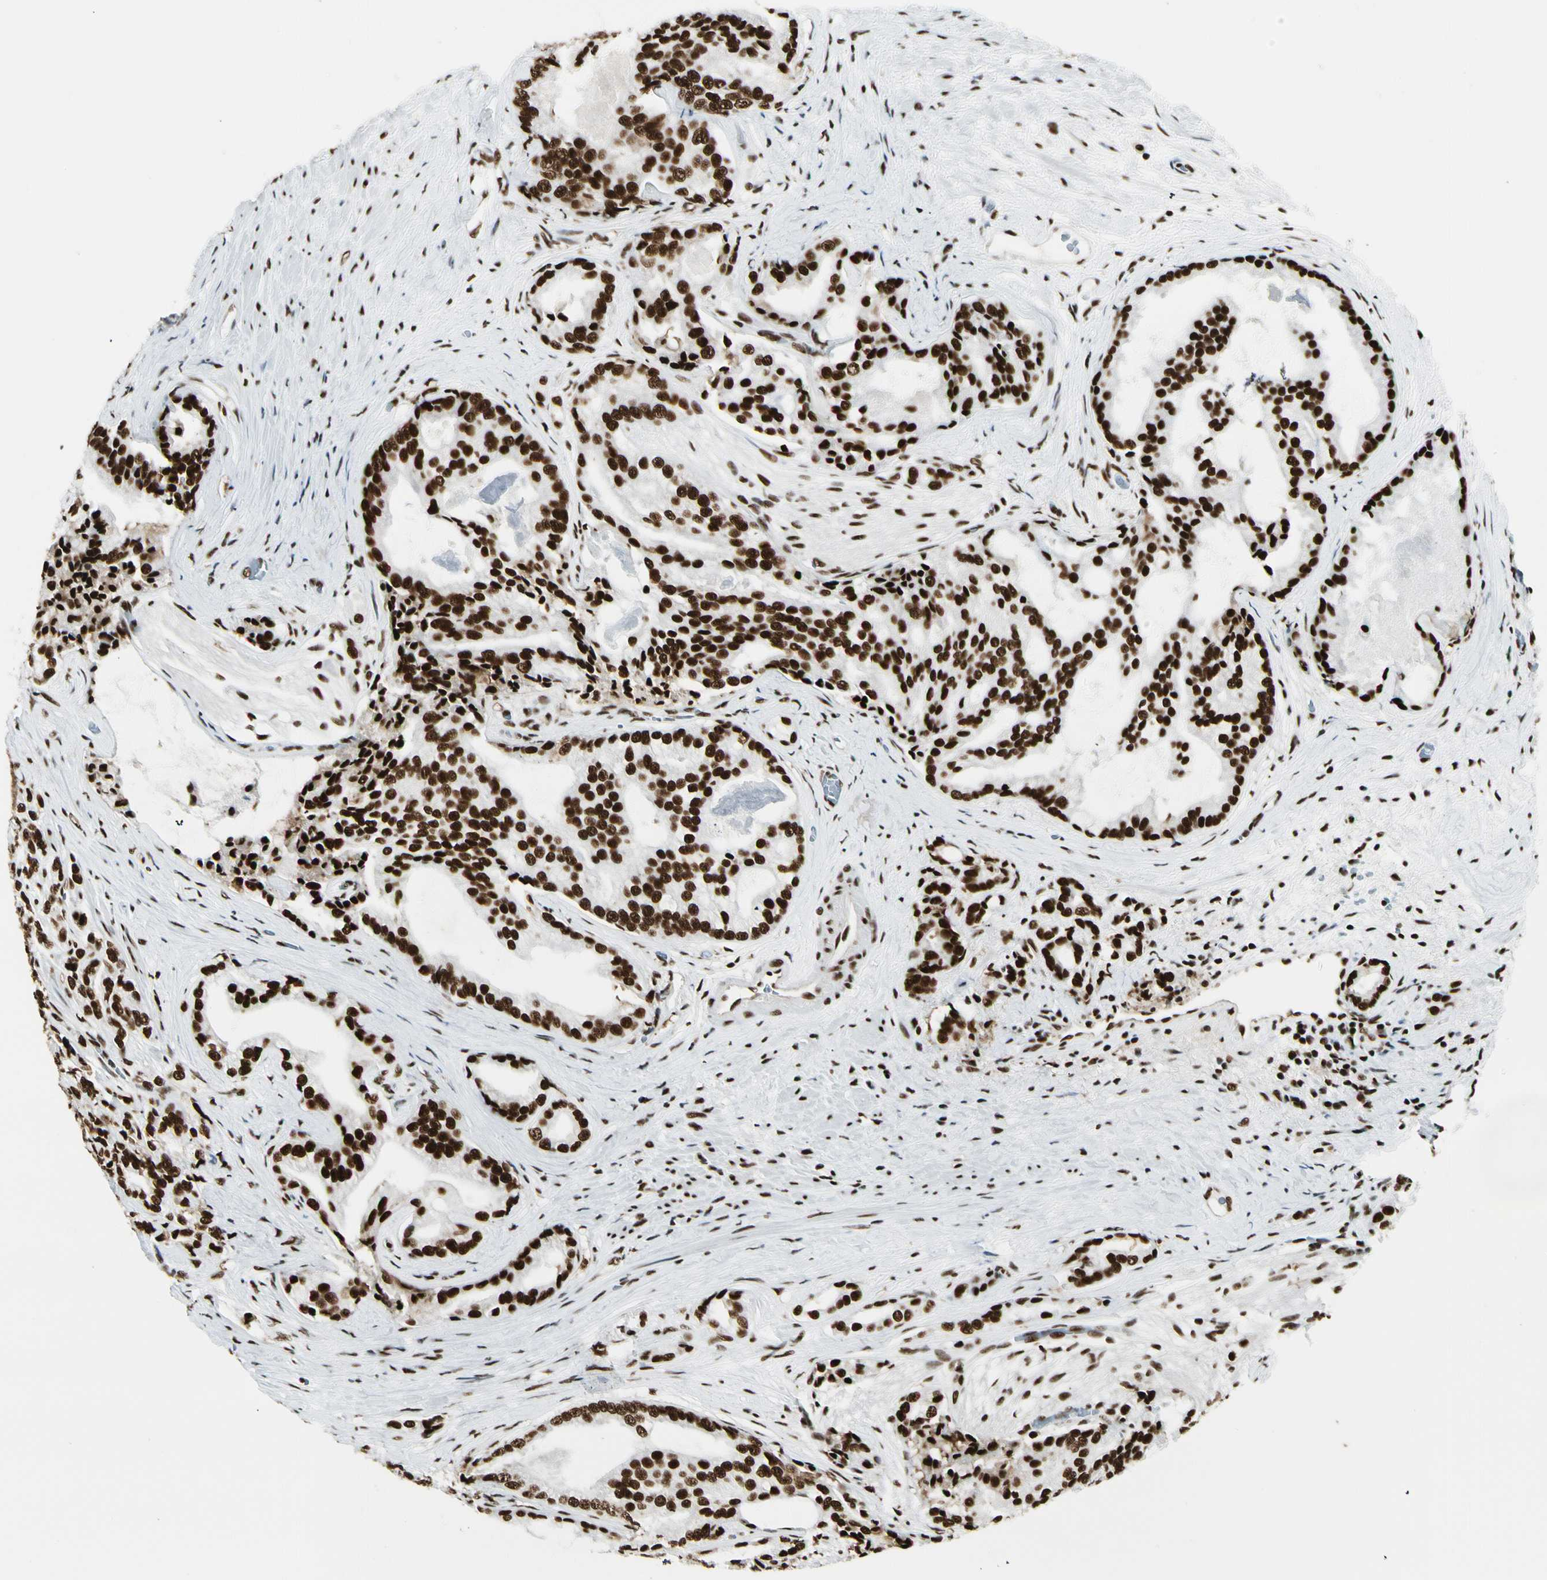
{"staining": {"intensity": "strong", "quantity": ">75%", "location": "nuclear"}, "tissue": "prostate cancer", "cell_type": "Tumor cells", "image_type": "cancer", "snomed": [{"axis": "morphology", "description": "Adenocarcinoma, Low grade"}, {"axis": "topography", "description": "Prostate"}], "caption": "Immunohistochemical staining of adenocarcinoma (low-grade) (prostate) exhibits high levels of strong nuclear staining in about >75% of tumor cells.", "gene": "CCAR1", "patient": {"sex": "male", "age": 58}}